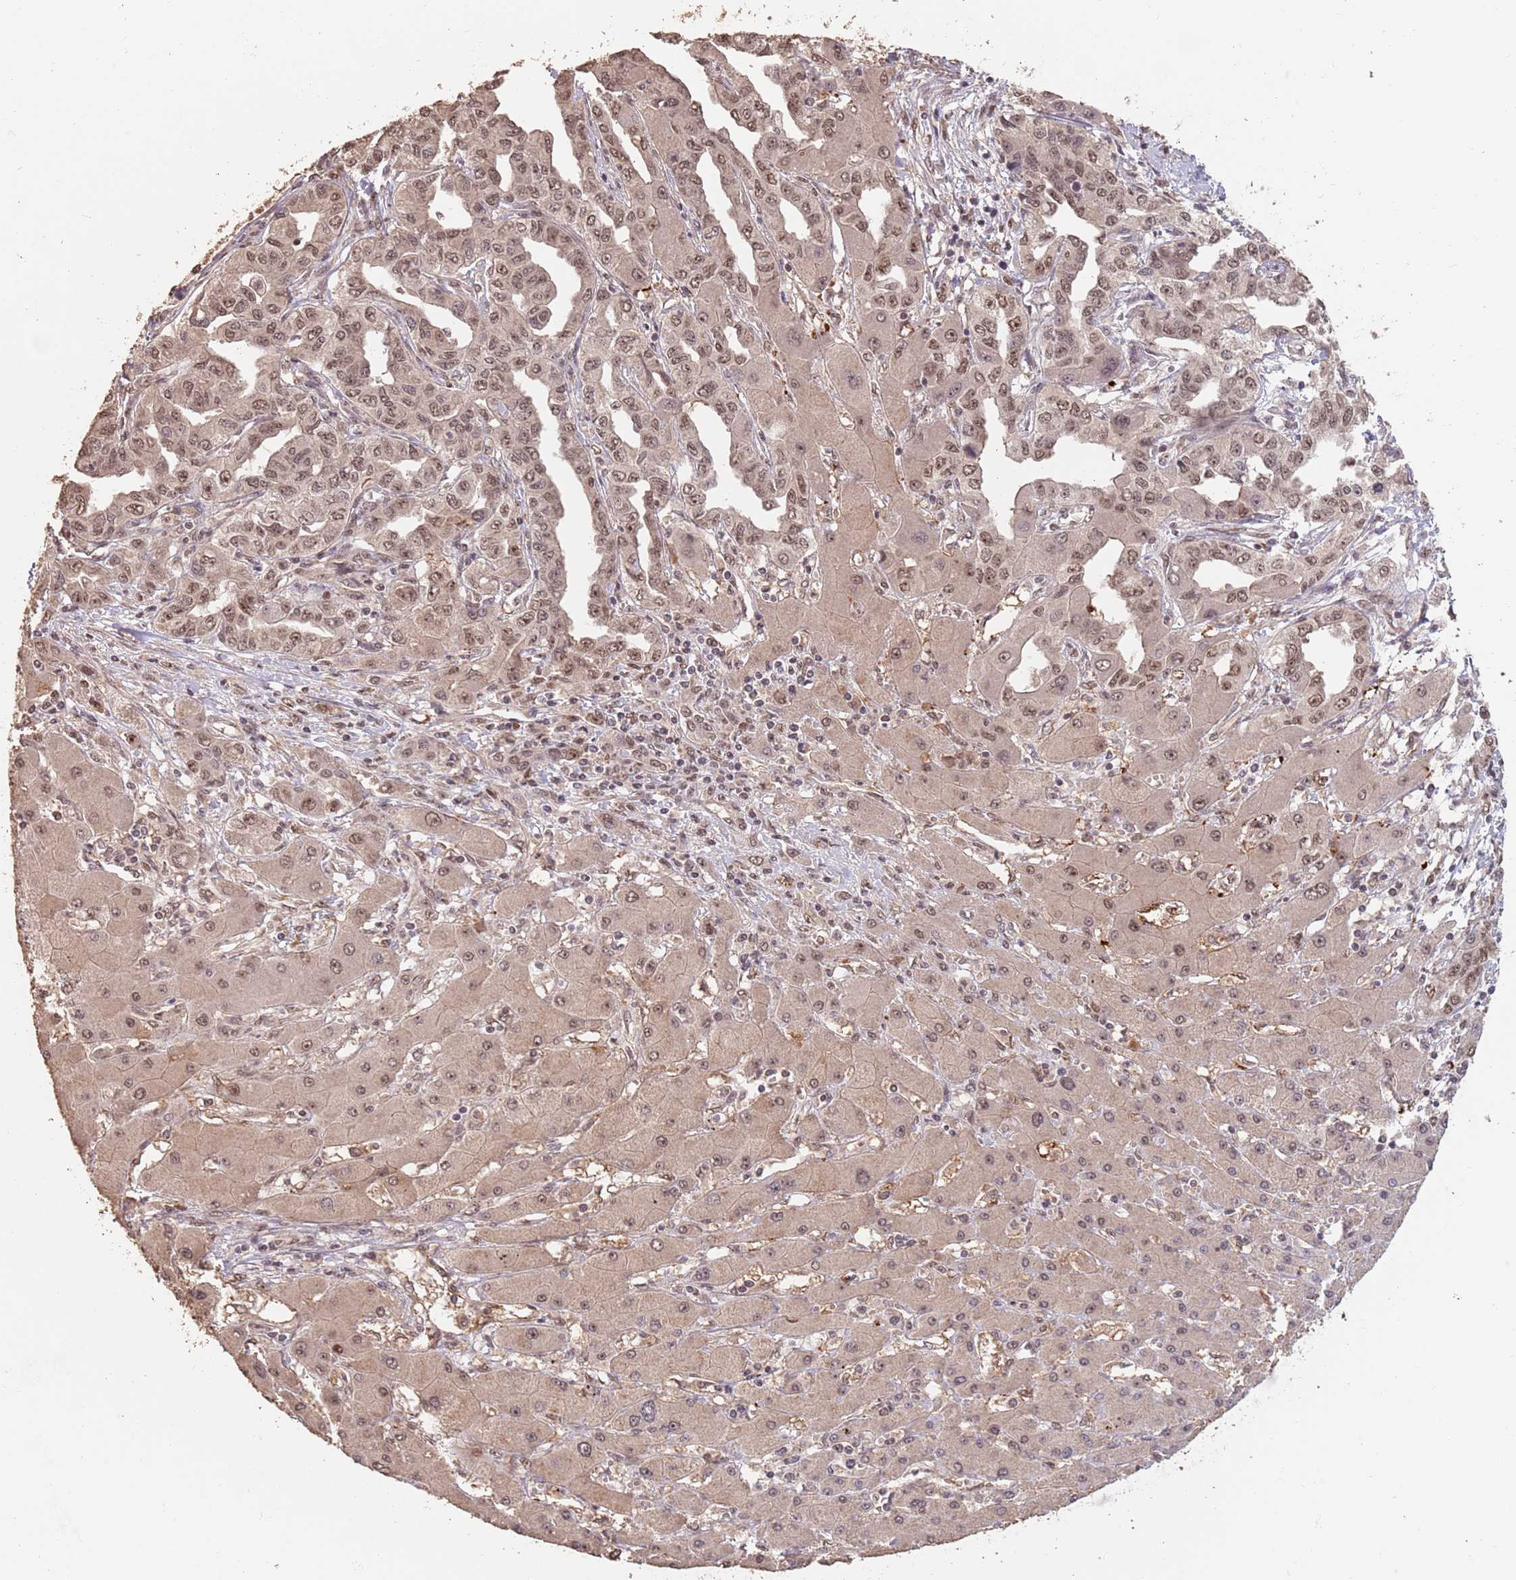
{"staining": {"intensity": "moderate", "quantity": ">75%", "location": "nuclear"}, "tissue": "liver cancer", "cell_type": "Tumor cells", "image_type": "cancer", "snomed": [{"axis": "morphology", "description": "Cholangiocarcinoma"}, {"axis": "topography", "description": "Liver"}], "caption": "Immunohistochemical staining of human liver cancer (cholangiocarcinoma) shows medium levels of moderate nuclear protein positivity in about >75% of tumor cells.", "gene": "RFXANK", "patient": {"sex": "male", "age": 59}}